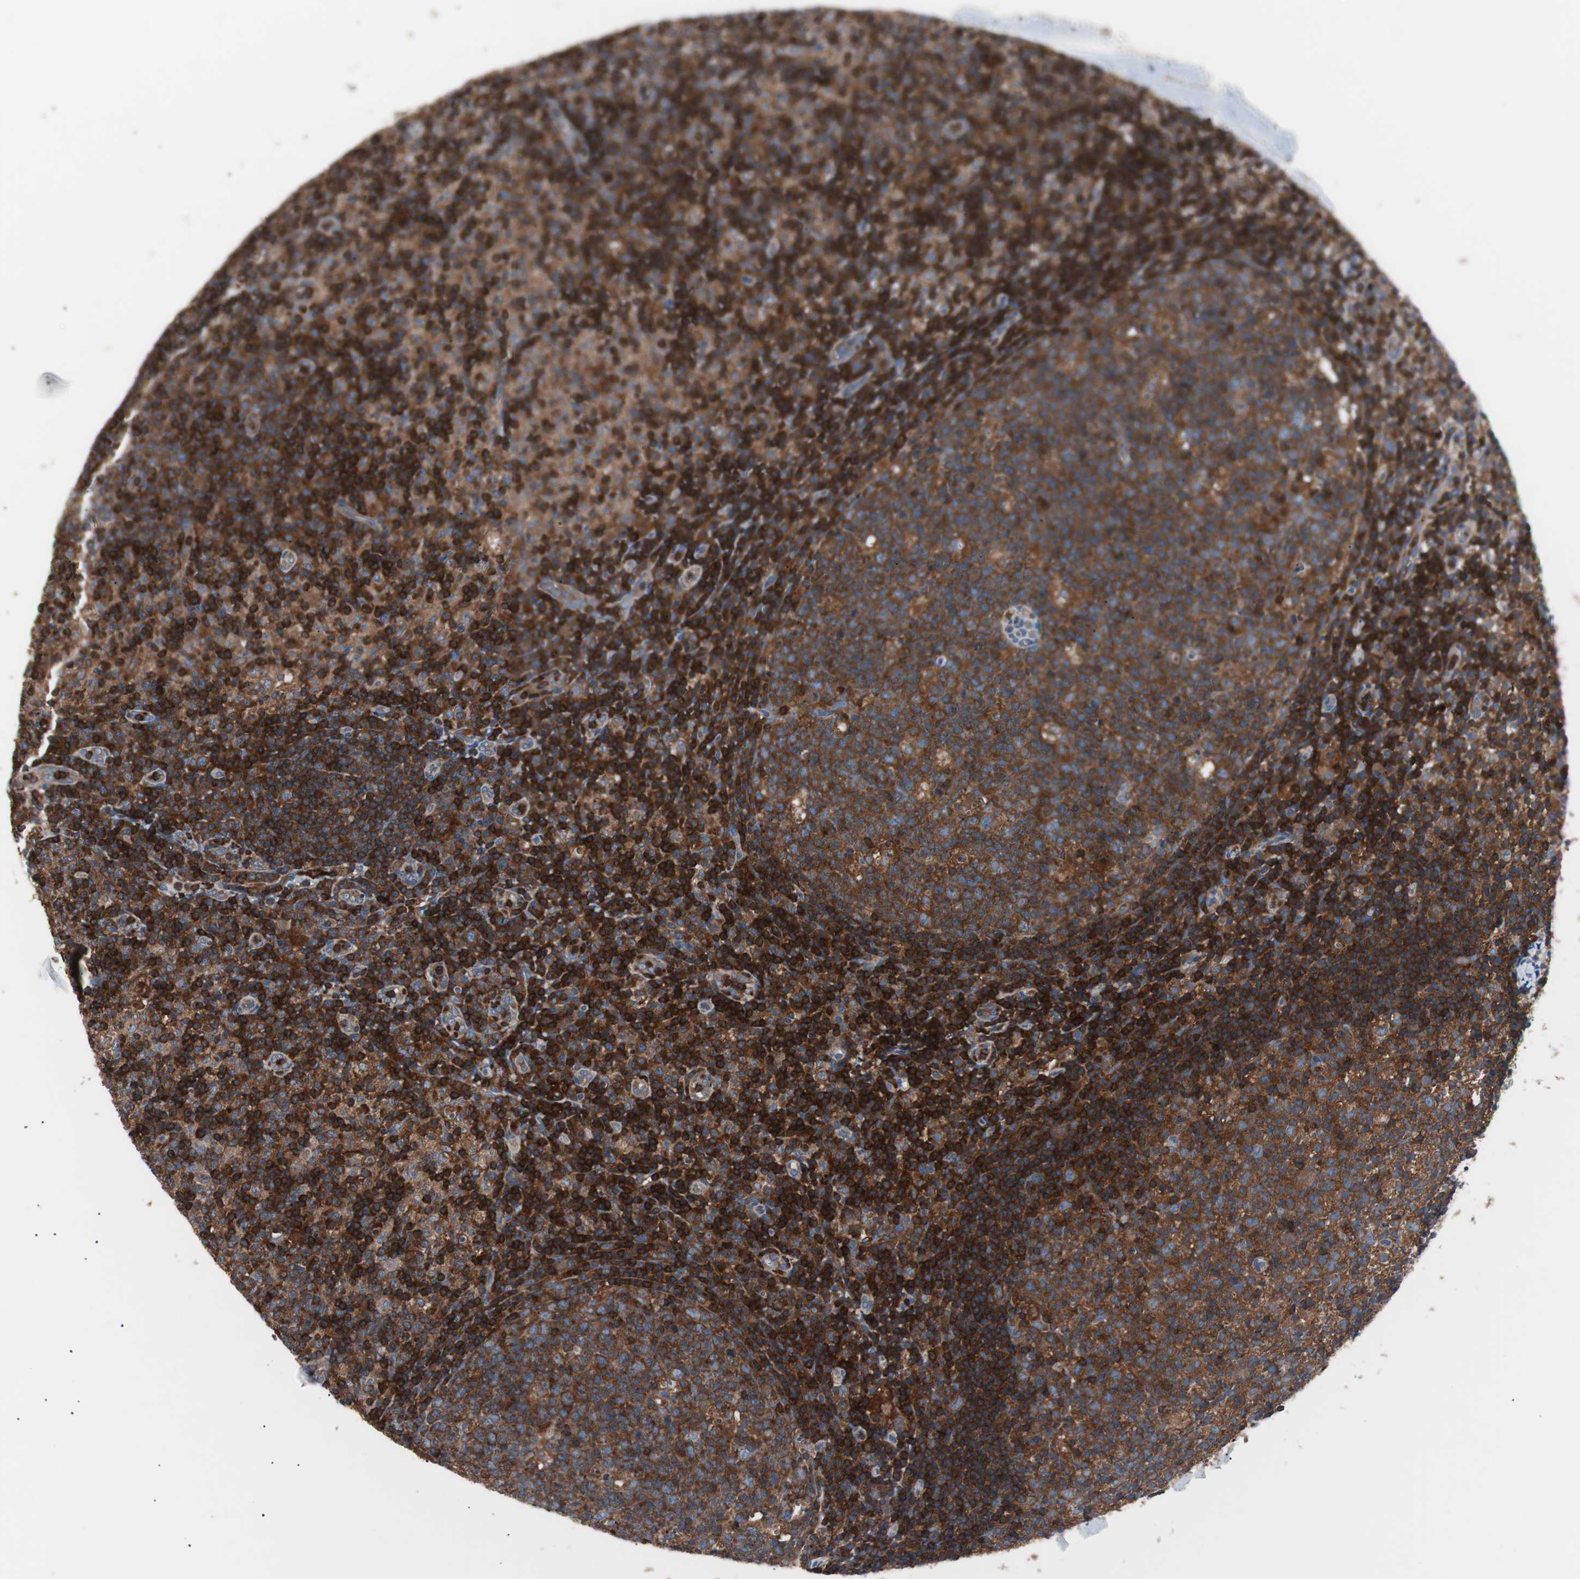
{"staining": {"intensity": "strong", "quantity": ">75%", "location": "cytoplasmic/membranous"}, "tissue": "lymph node", "cell_type": "Germinal center cells", "image_type": "normal", "snomed": [{"axis": "morphology", "description": "Normal tissue, NOS"}, {"axis": "morphology", "description": "Inflammation, NOS"}, {"axis": "topography", "description": "Lymph node"}], "caption": "Brown immunohistochemical staining in unremarkable human lymph node reveals strong cytoplasmic/membranous staining in about >75% of germinal center cells.", "gene": "PIK3R1", "patient": {"sex": "male", "age": 55}}